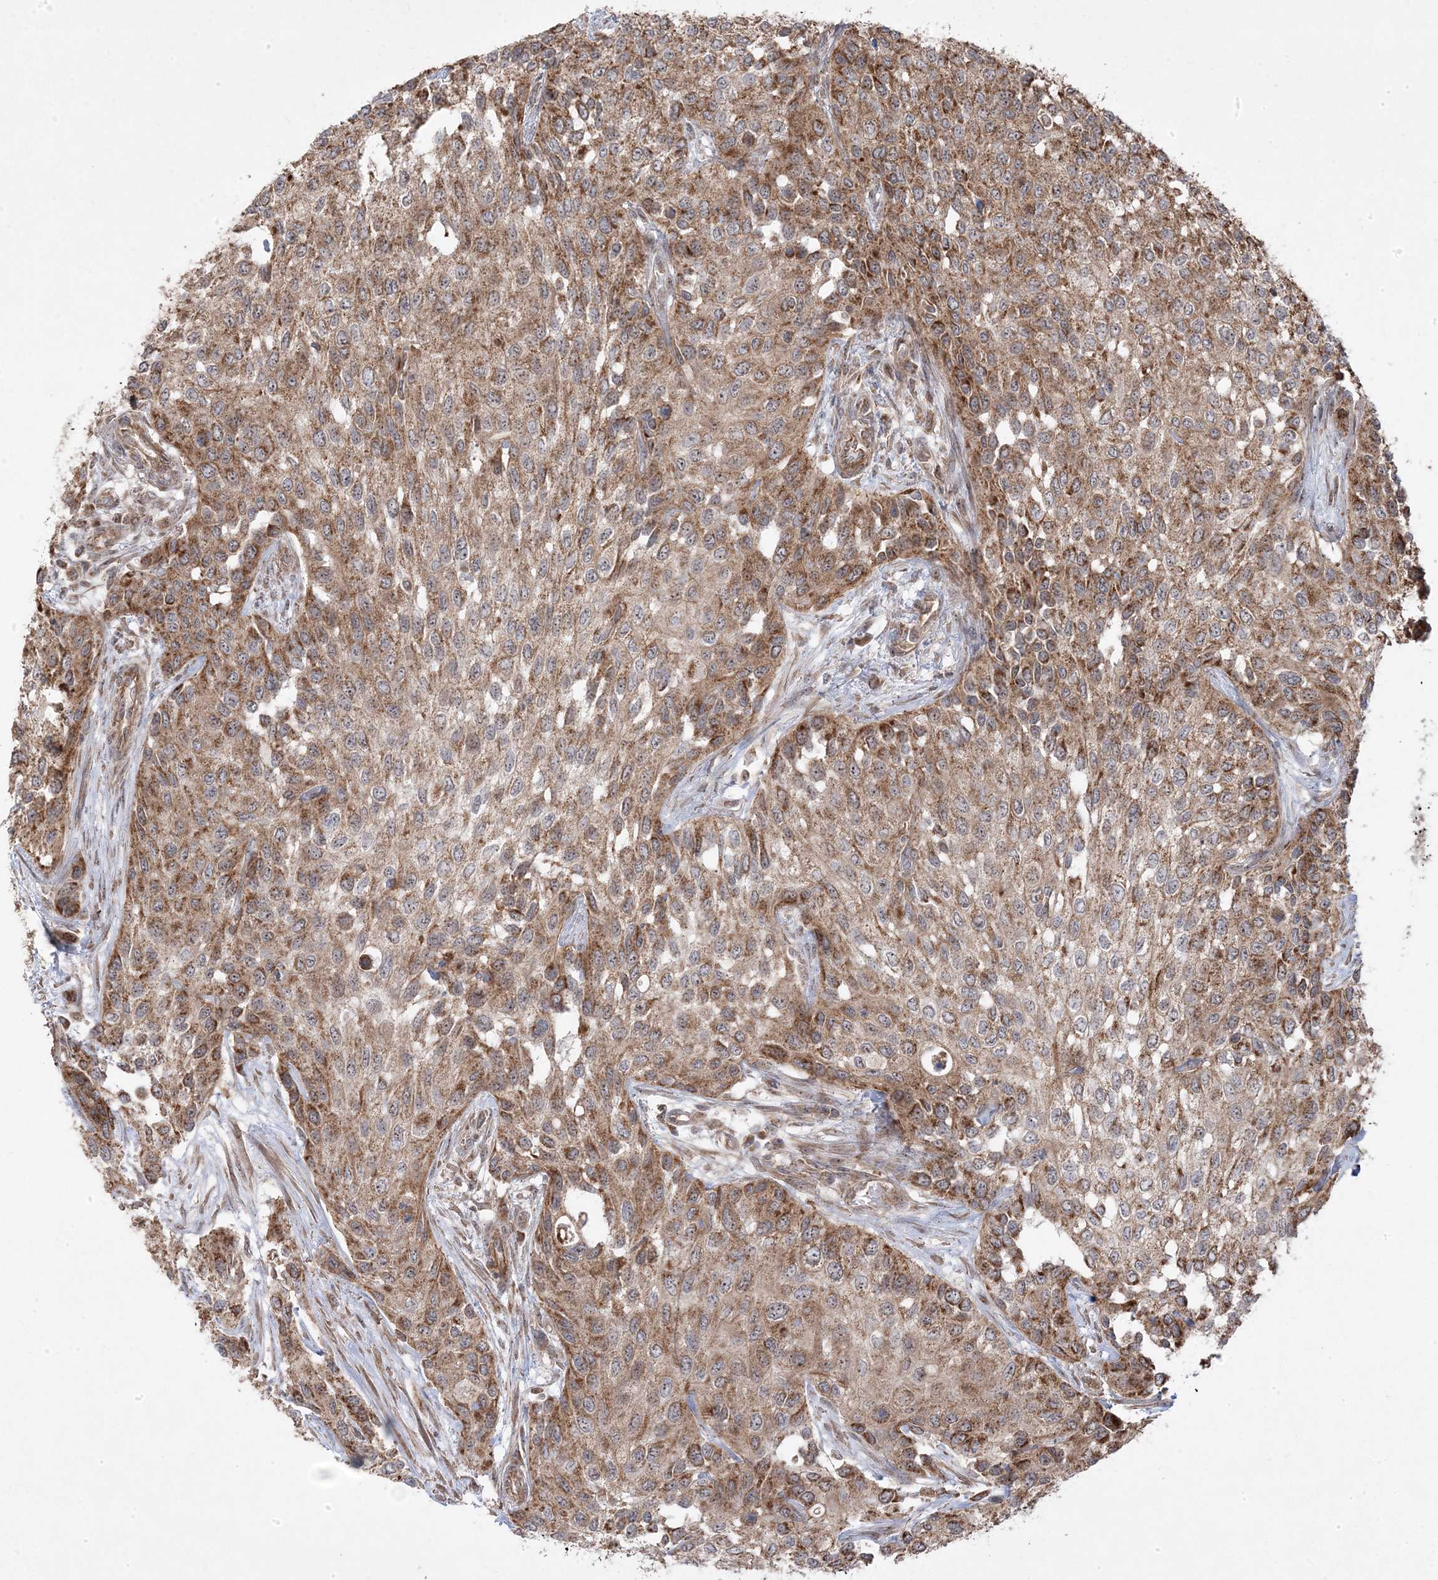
{"staining": {"intensity": "moderate", "quantity": ">75%", "location": "cytoplasmic/membranous"}, "tissue": "urothelial cancer", "cell_type": "Tumor cells", "image_type": "cancer", "snomed": [{"axis": "morphology", "description": "Normal tissue, NOS"}, {"axis": "morphology", "description": "Urothelial carcinoma, High grade"}, {"axis": "topography", "description": "Vascular tissue"}, {"axis": "topography", "description": "Urinary bladder"}], "caption": "Moderate cytoplasmic/membranous positivity for a protein is present in approximately >75% of tumor cells of urothelial cancer using immunohistochemistry.", "gene": "CLUAP1", "patient": {"sex": "female", "age": 56}}